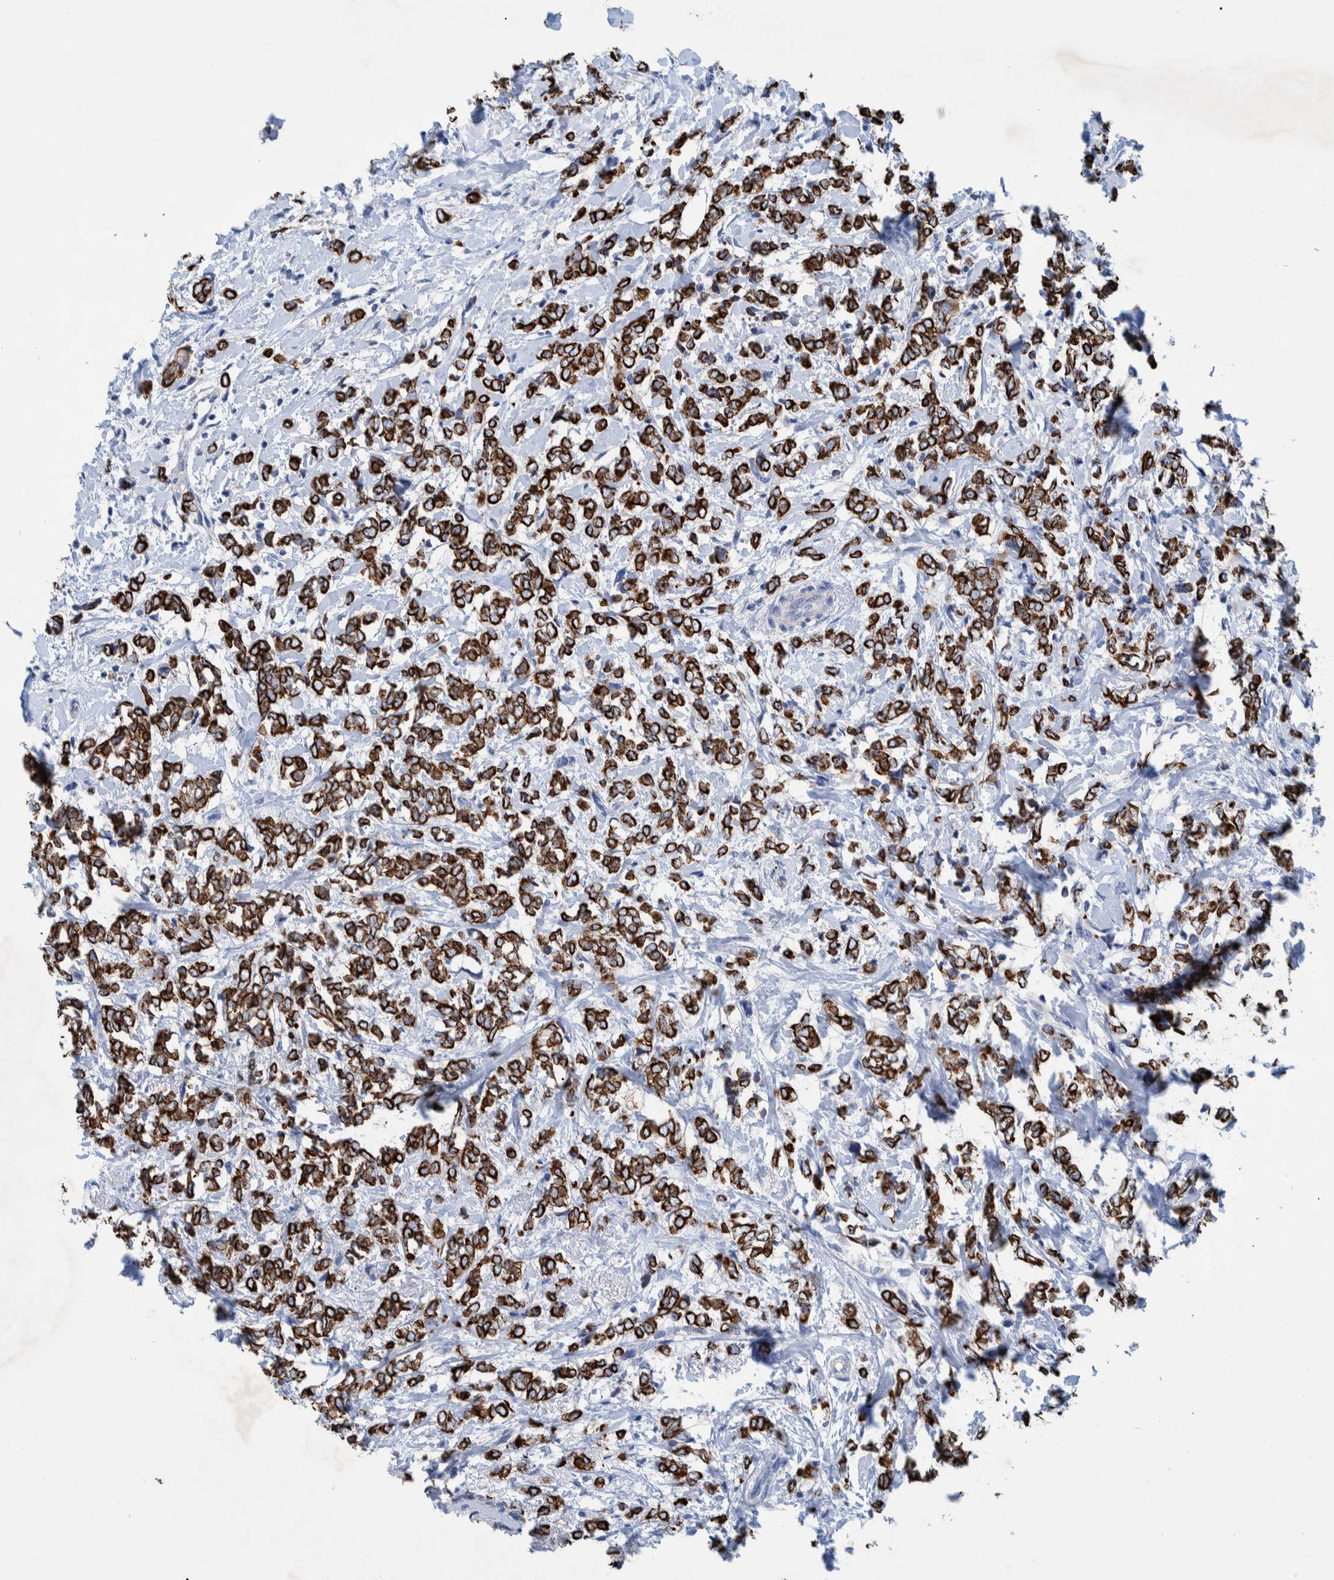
{"staining": {"intensity": "strong", "quantity": ">75%", "location": "cytoplasmic/membranous"}, "tissue": "breast cancer", "cell_type": "Tumor cells", "image_type": "cancer", "snomed": [{"axis": "morphology", "description": "Normal tissue, NOS"}, {"axis": "morphology", "description": "Lobular carcinoma"}, {"axis": "topography", "description": "Breast"}], "caption": "Immunohistochemistry of lobular carcinoma (breast) demonstrates high levels of strong cytoplasmic/membranous expression in about >75% of tumor cells.", "gene": "MKS1", "patient": {"sex": "female", "age": 47}}